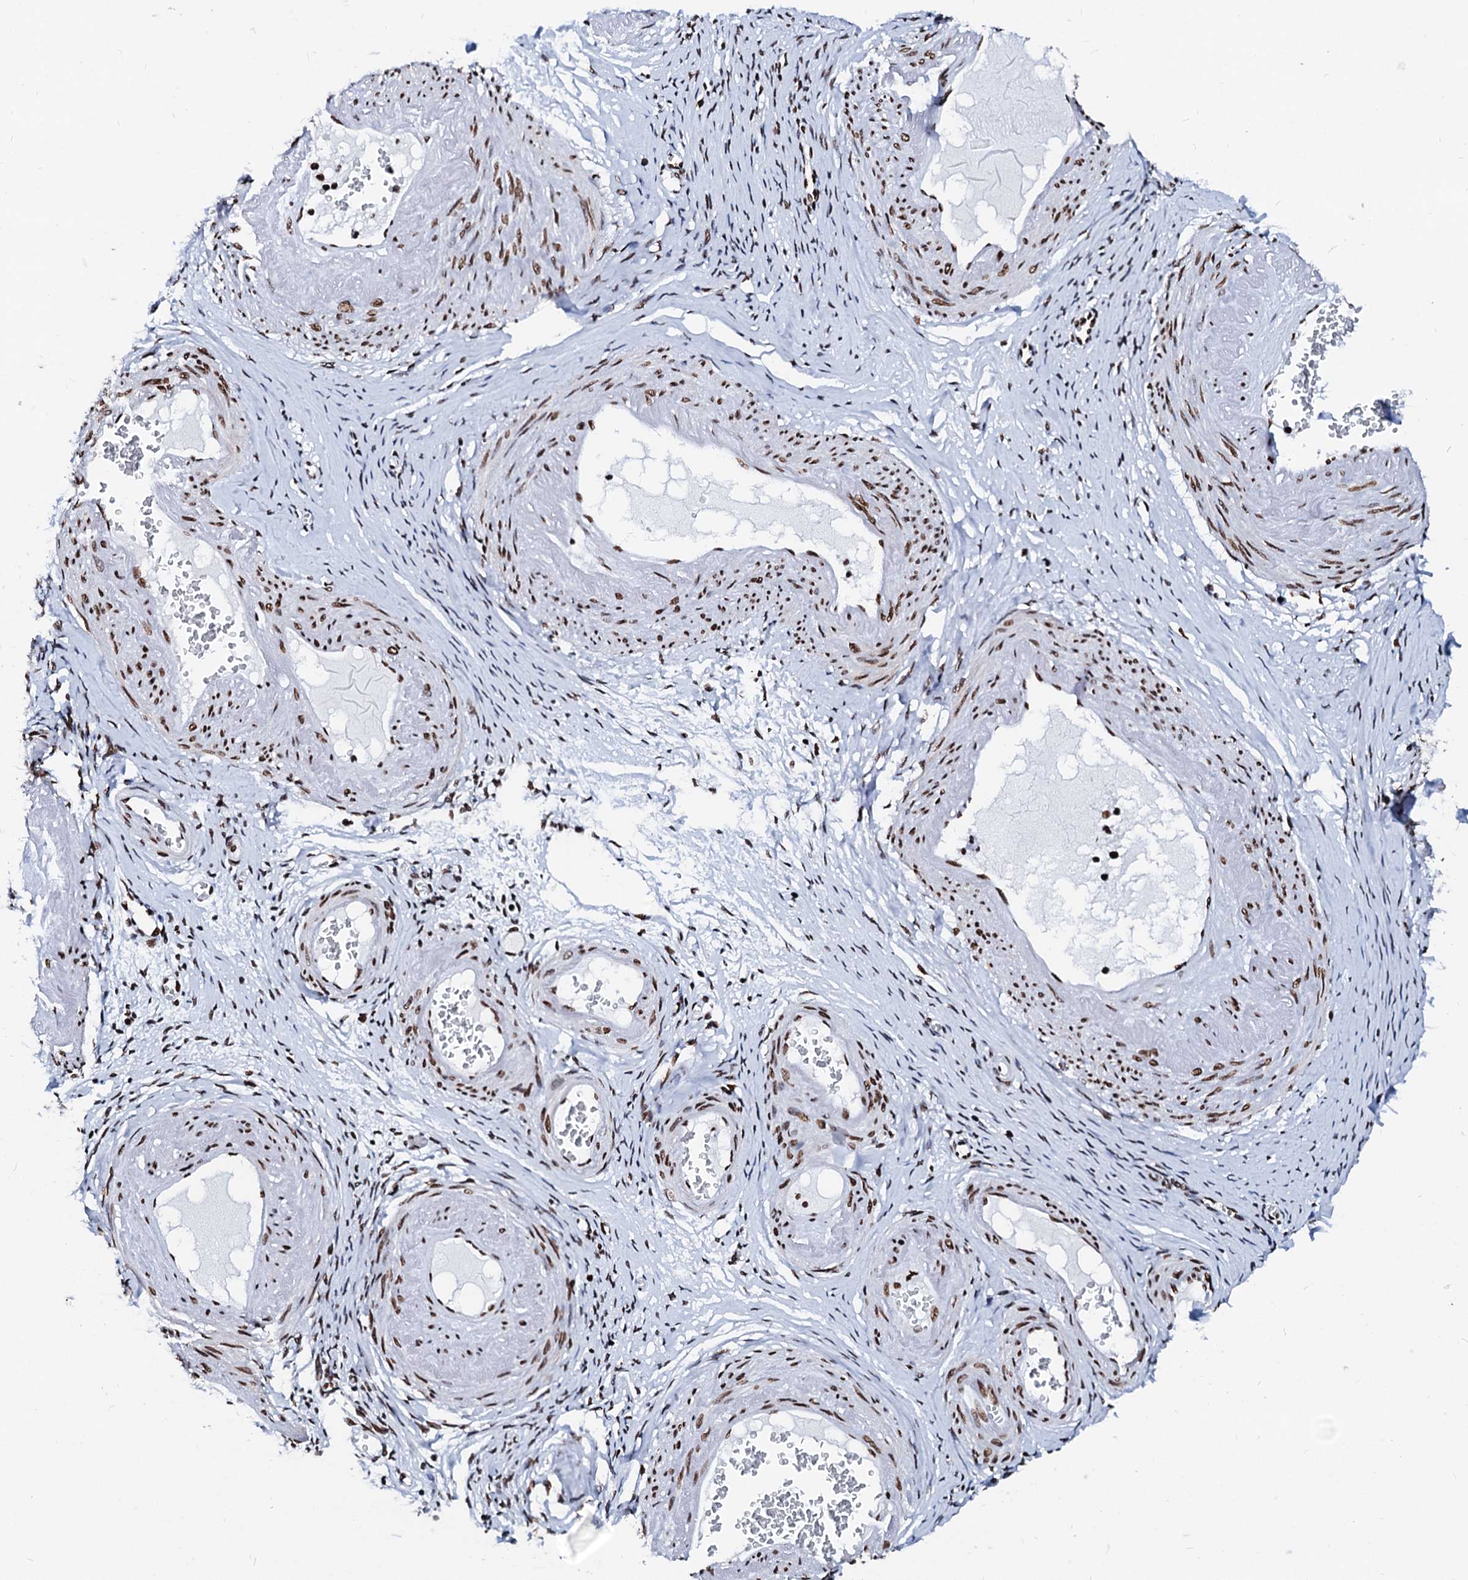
{"staining": {"intensity": "strong", "quantity": ">75%", "location": "nuclear"}, "tissue": "adipose tissue", "cell_type": "Adipocytes", "image_type": "normal", "snomed": [{"axis": "morphology", "description": "Normal tissue, NOS"}, {"axis": "topography", "description": "Vascular tissue"}, {"axis": "topography", "description": "Fallopian tube"}, {"axis": "topography", "description": "Ovary"}], "caption": "A brown stain highlights strong nuclear expression of a protein in adipocytes of unremarkable human adipose tissue.", "gene": "RALY", "patient": {"sex": "female", "age": 67}}